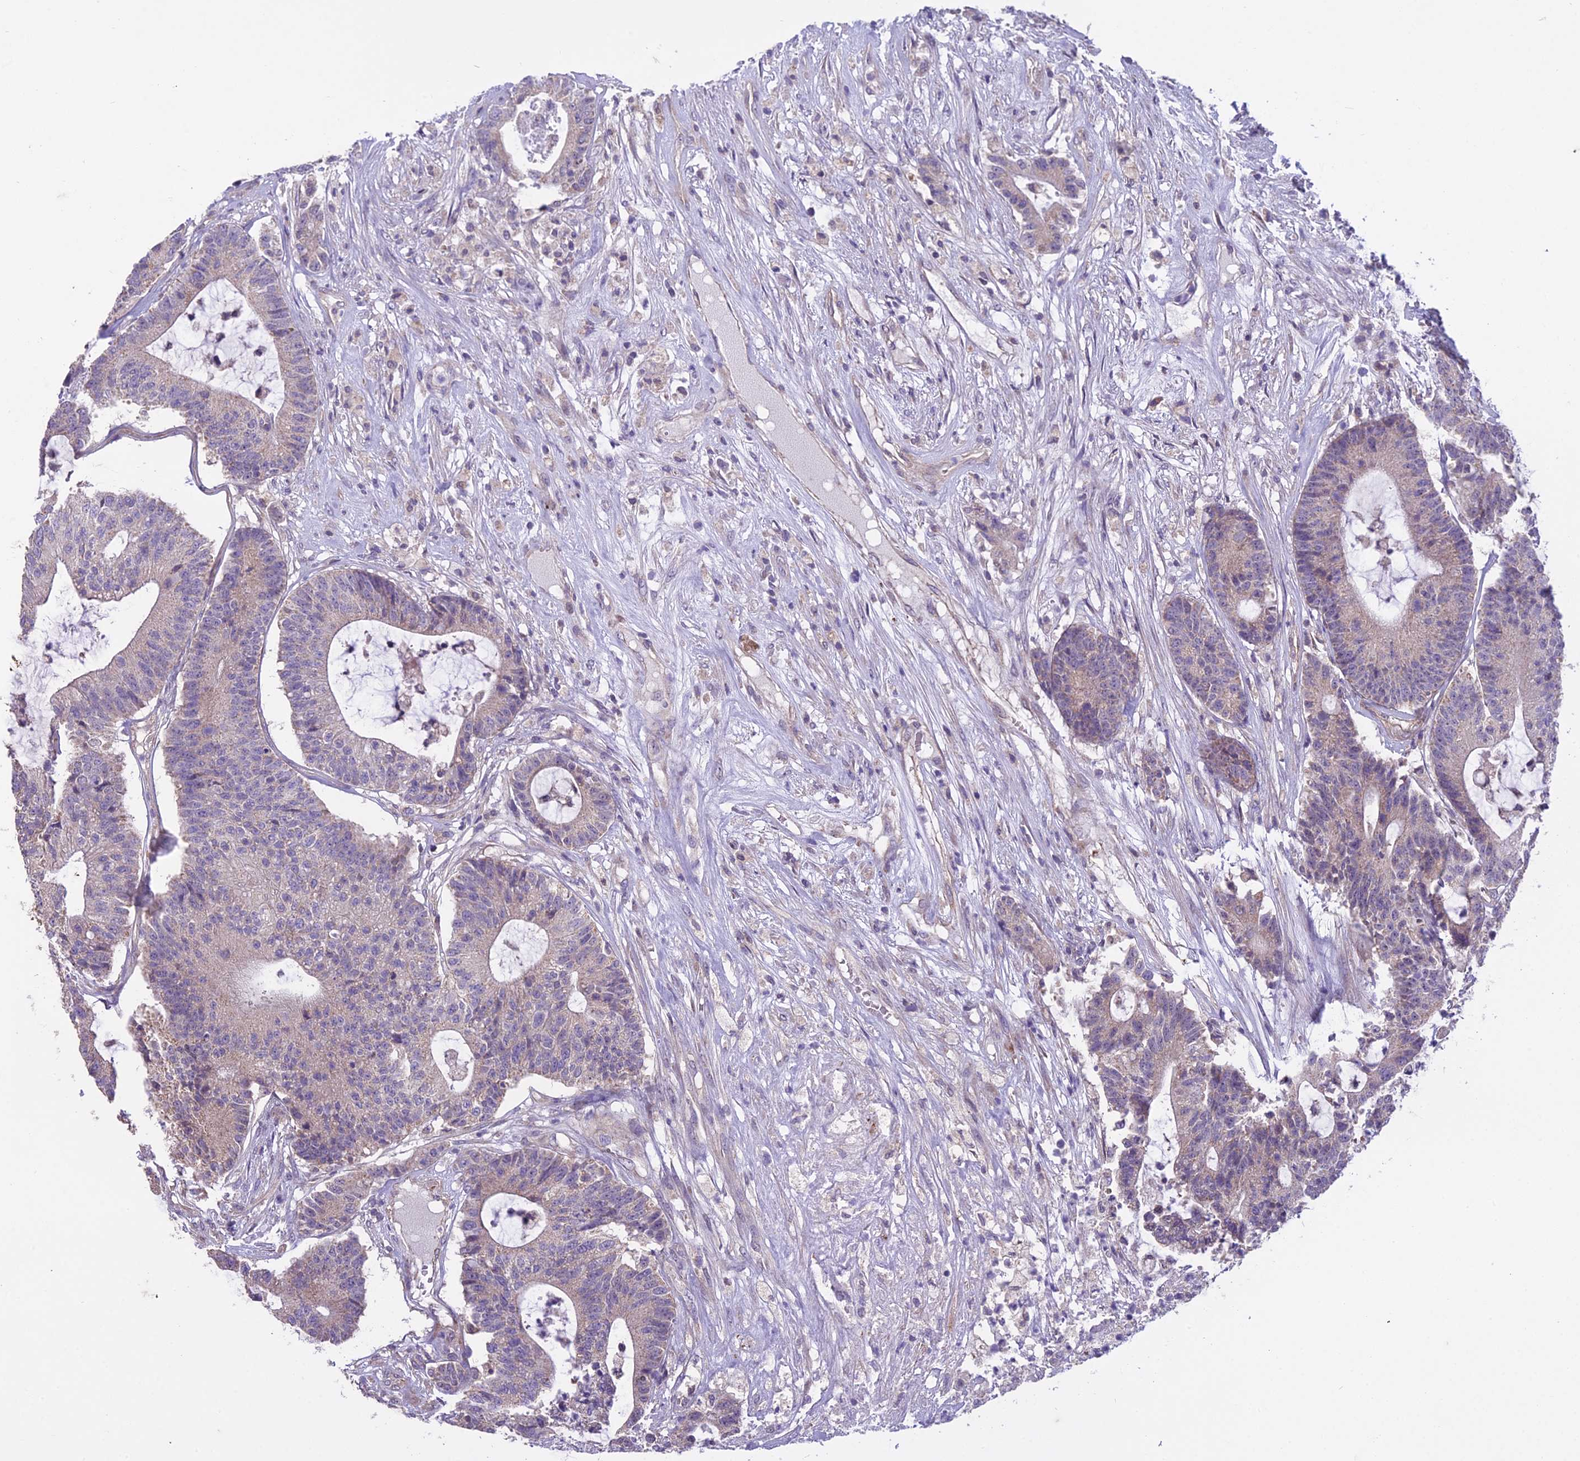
{"staining": {"intensity": "negative", "quantity": "none", "location": "none"}, "tissue": "colorectal cancer", "cell_type": "Tumor cells", "image_type": "cancer", "snomed": [{"axis": "morphology", "description": "Adenocarcinoma, NOS"}, {"axis": "topography", "description": "Colon"}], "caption": "Immunohistochemical staining of human adenocarcinoma (colorectal) displays no significant staining in tumor cells.", "gene": "DUS2", "patient": {"sex": "female", "age": 84}}